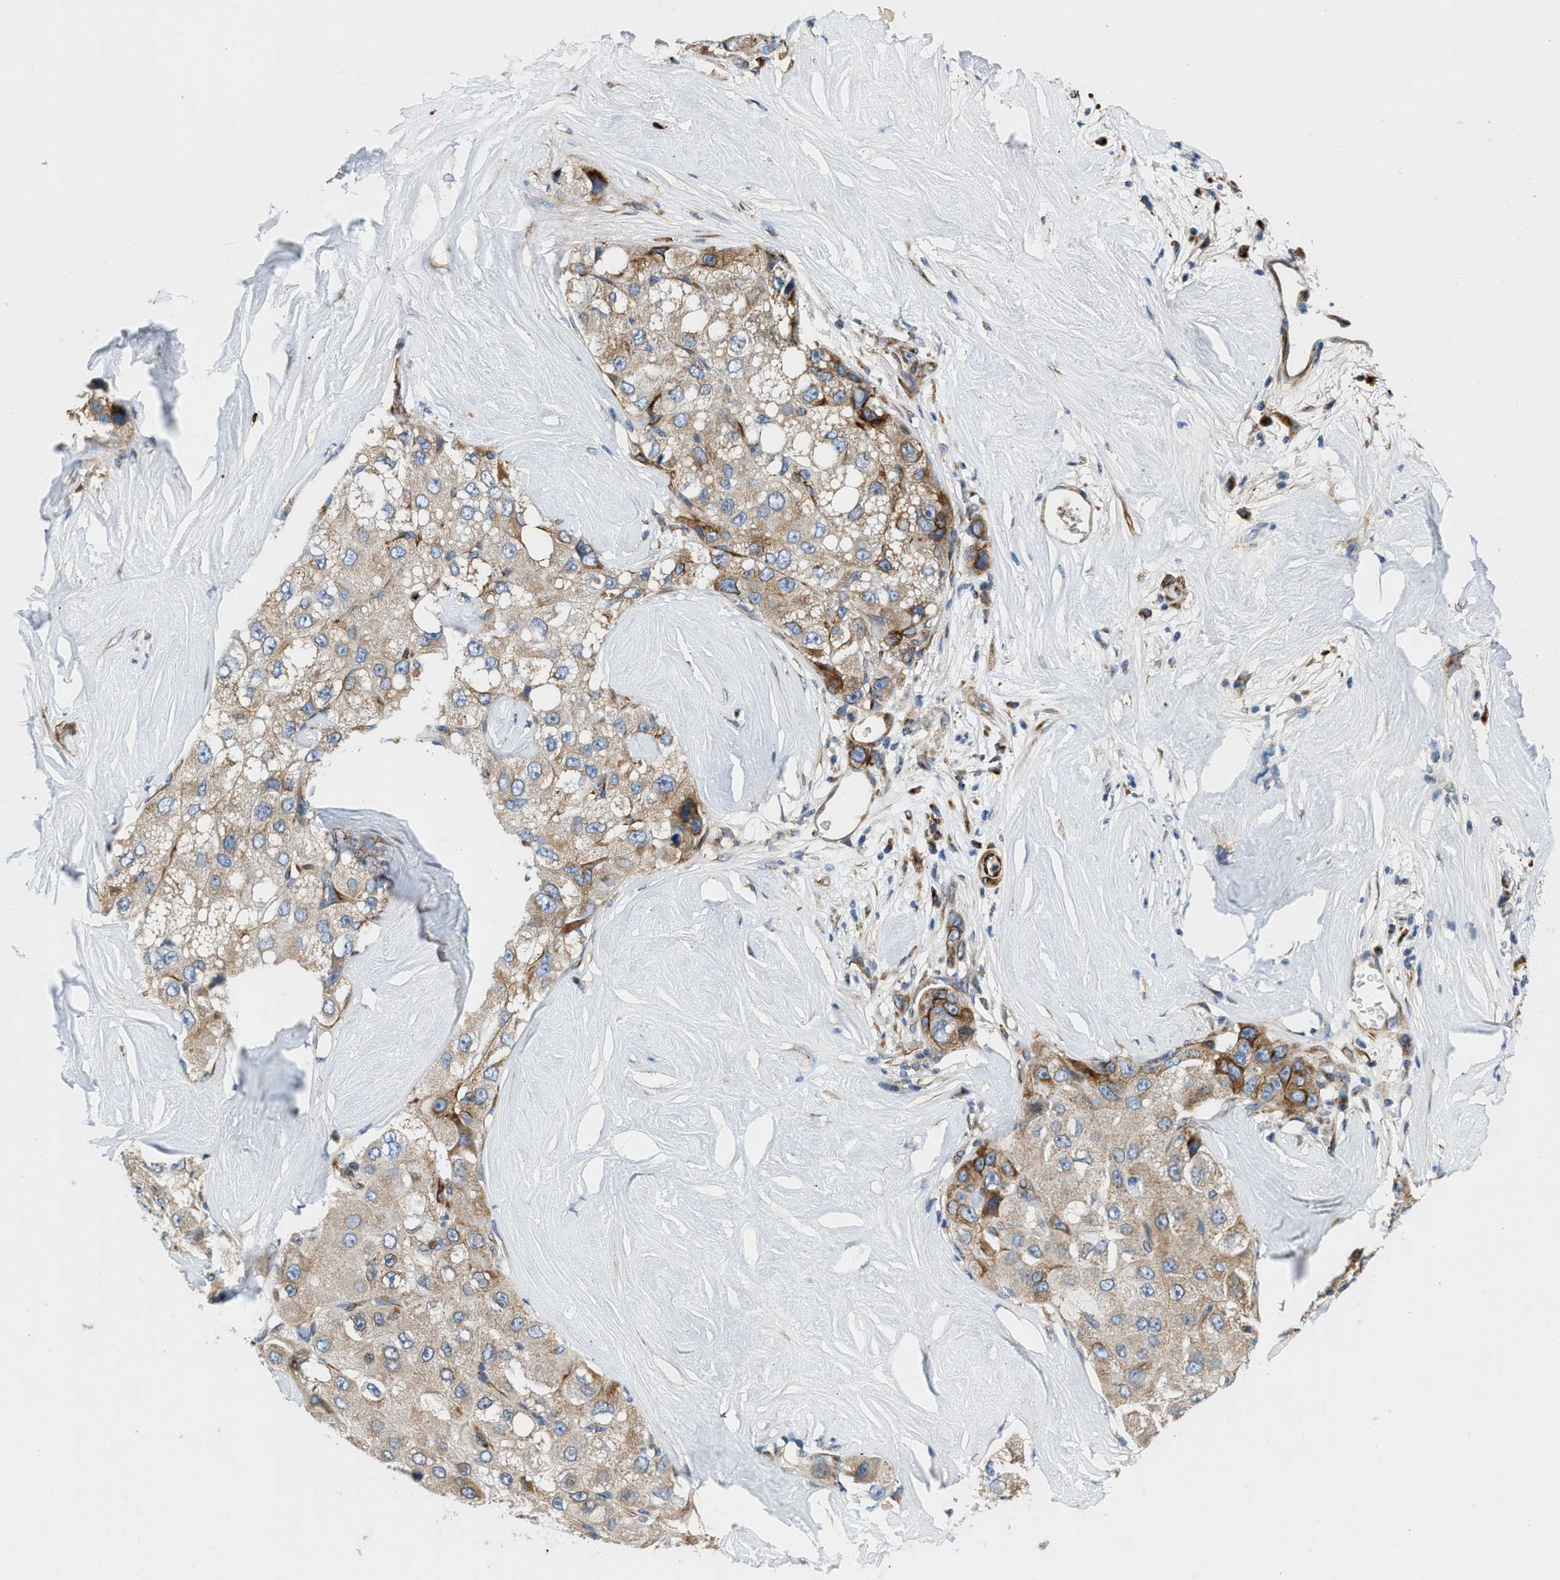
{"staining": {"intensity": "weak", "quantity": ">75%", "location": "cytoplasmic/membranous"}, "tissue": "liver cancer", "cell_type": "Tumor cells", "image_type": "cancer", "snomed": [{"axis": "morphology", "description": "Carcinoma, Hepatocellular, NOS"}, {"axis": "topography", "description": "Liver"}], "caption": "Weak cytoplasmic/membranous expression is appreciated in about >75% of tumor cells in liver hepatocellular carcinoma.", "gene": "TMEM248", "patient": {"sex": "male", "age": 80}}